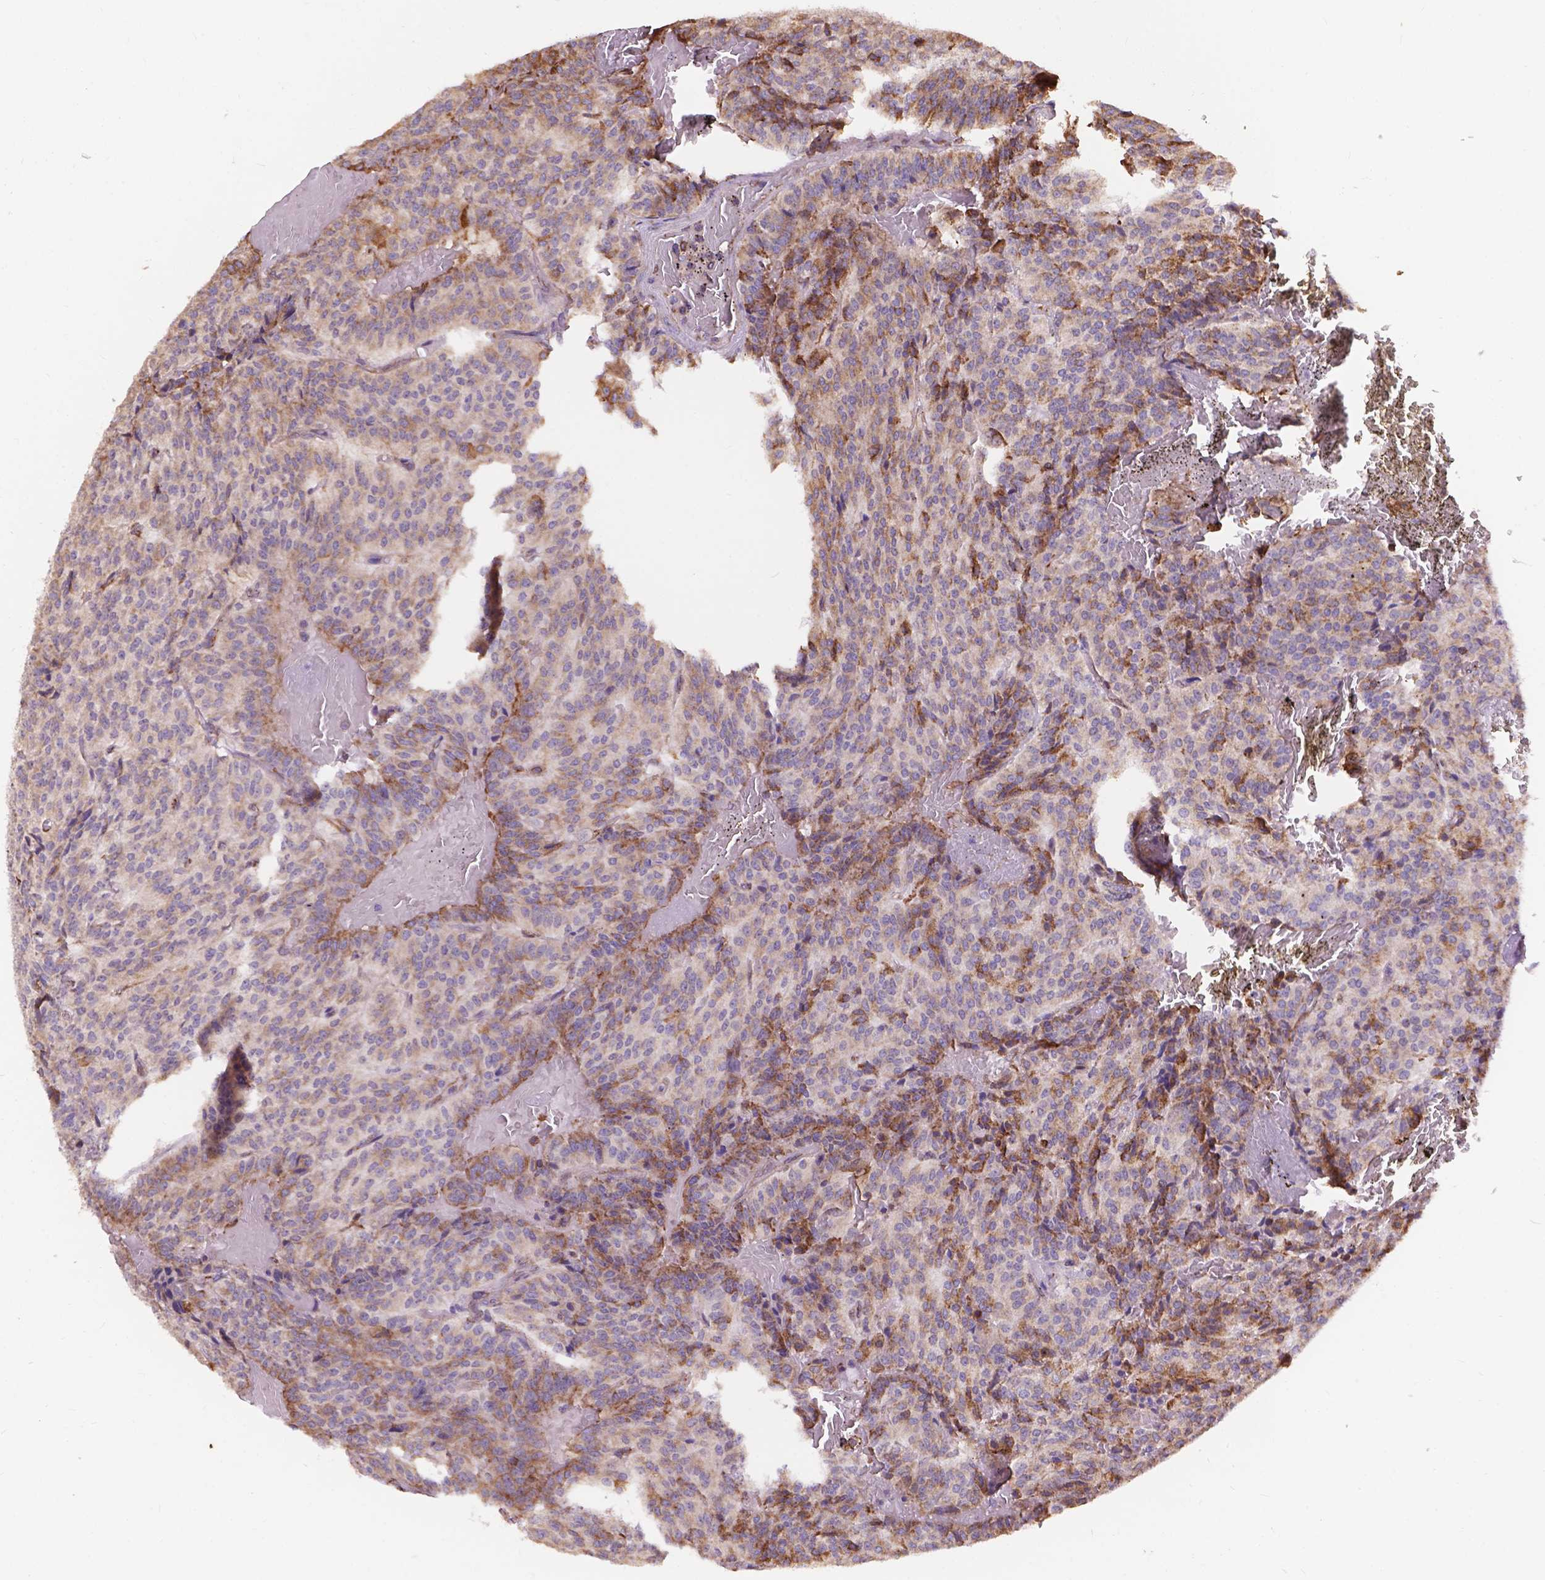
{"staining": {"intensity": "moderate", "quantity": "25%-75%", "location": "cytoplasmic/membranous"}, "tissue": "carcinoid", "cell_type": "Tumor cells", "image_type": "cancer", "snomed": [{"axis": "morphology", "description": "Carcinoid, malignant, NOS"}, {"axis": "topography", "description": "Lung"}], "caption": "DAB (3,3'-diaminobenzidine) immunohistochemical staining of human malignant carcinoid reveals moderate cytoplasmic/membranous protein positivity in about 25%-75% of tumor cells. The protein of interest is stained brown, and the nuclei are stained in blue (DAB IHC with brightfield microscopy, high magnification).", "gene": "IPO11", "patient": {"sex": "male", "age": 70}}